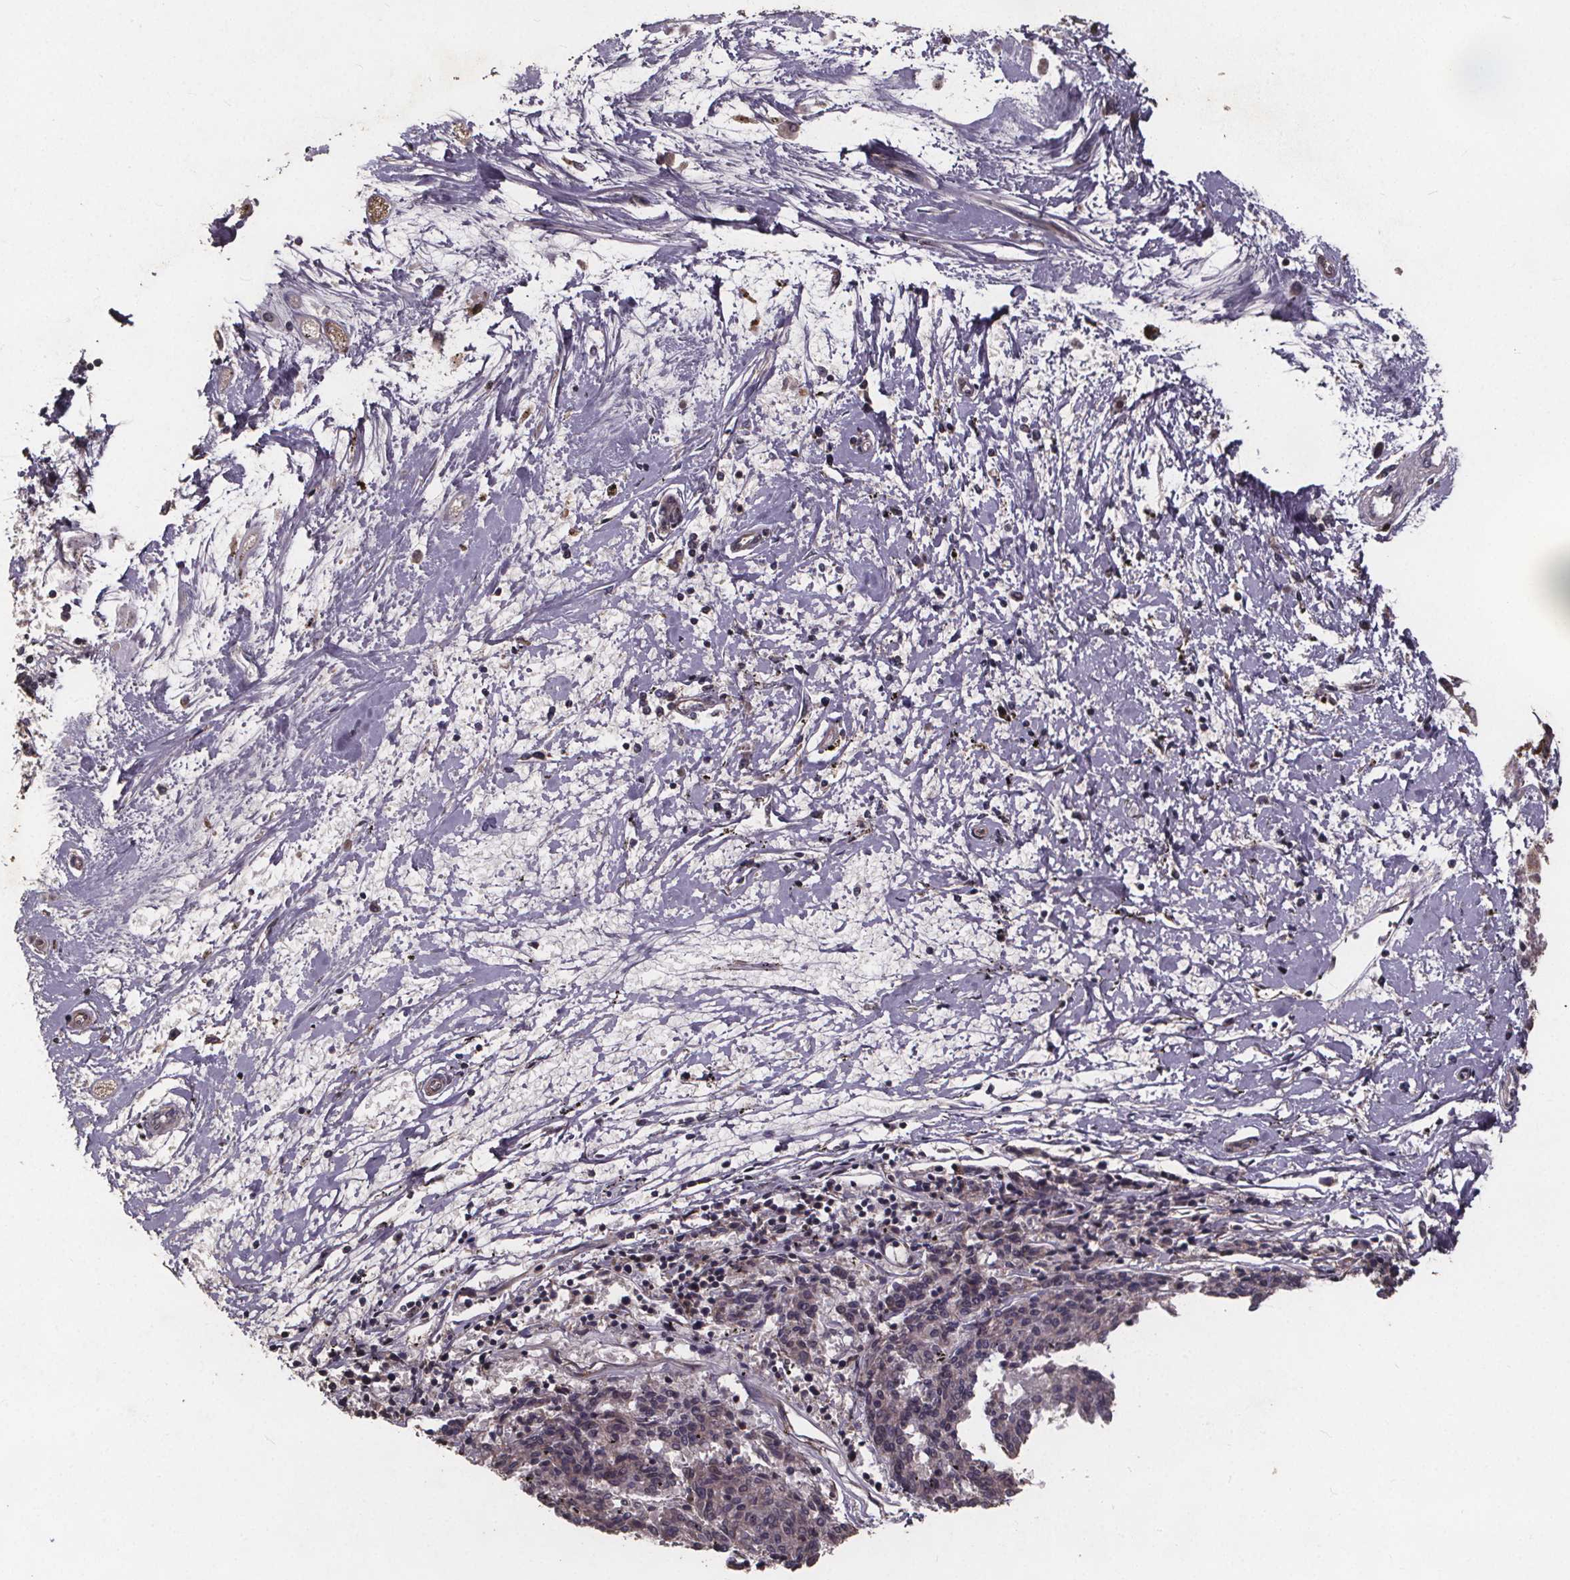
{"staining": {"intensity": "negative", "quantity": "none", "location": "none"}, "tissue": "melanoma", "cell_type": "Tumor cells", "image_type": "cancer", "snomed": [{"axis": "morphology", "description": "Malignant melanoma, NOS"}, {"axis": "topography", "description": "Skin"}], "caption": "High magnification brightfield microscopy of melanoma stained with DAB (brown) and counterstained with hematoxylin (blue): tumor cells show no significant expression.", "gene": "YME1L1", "patient": {"sex": "female", "age": 72}}